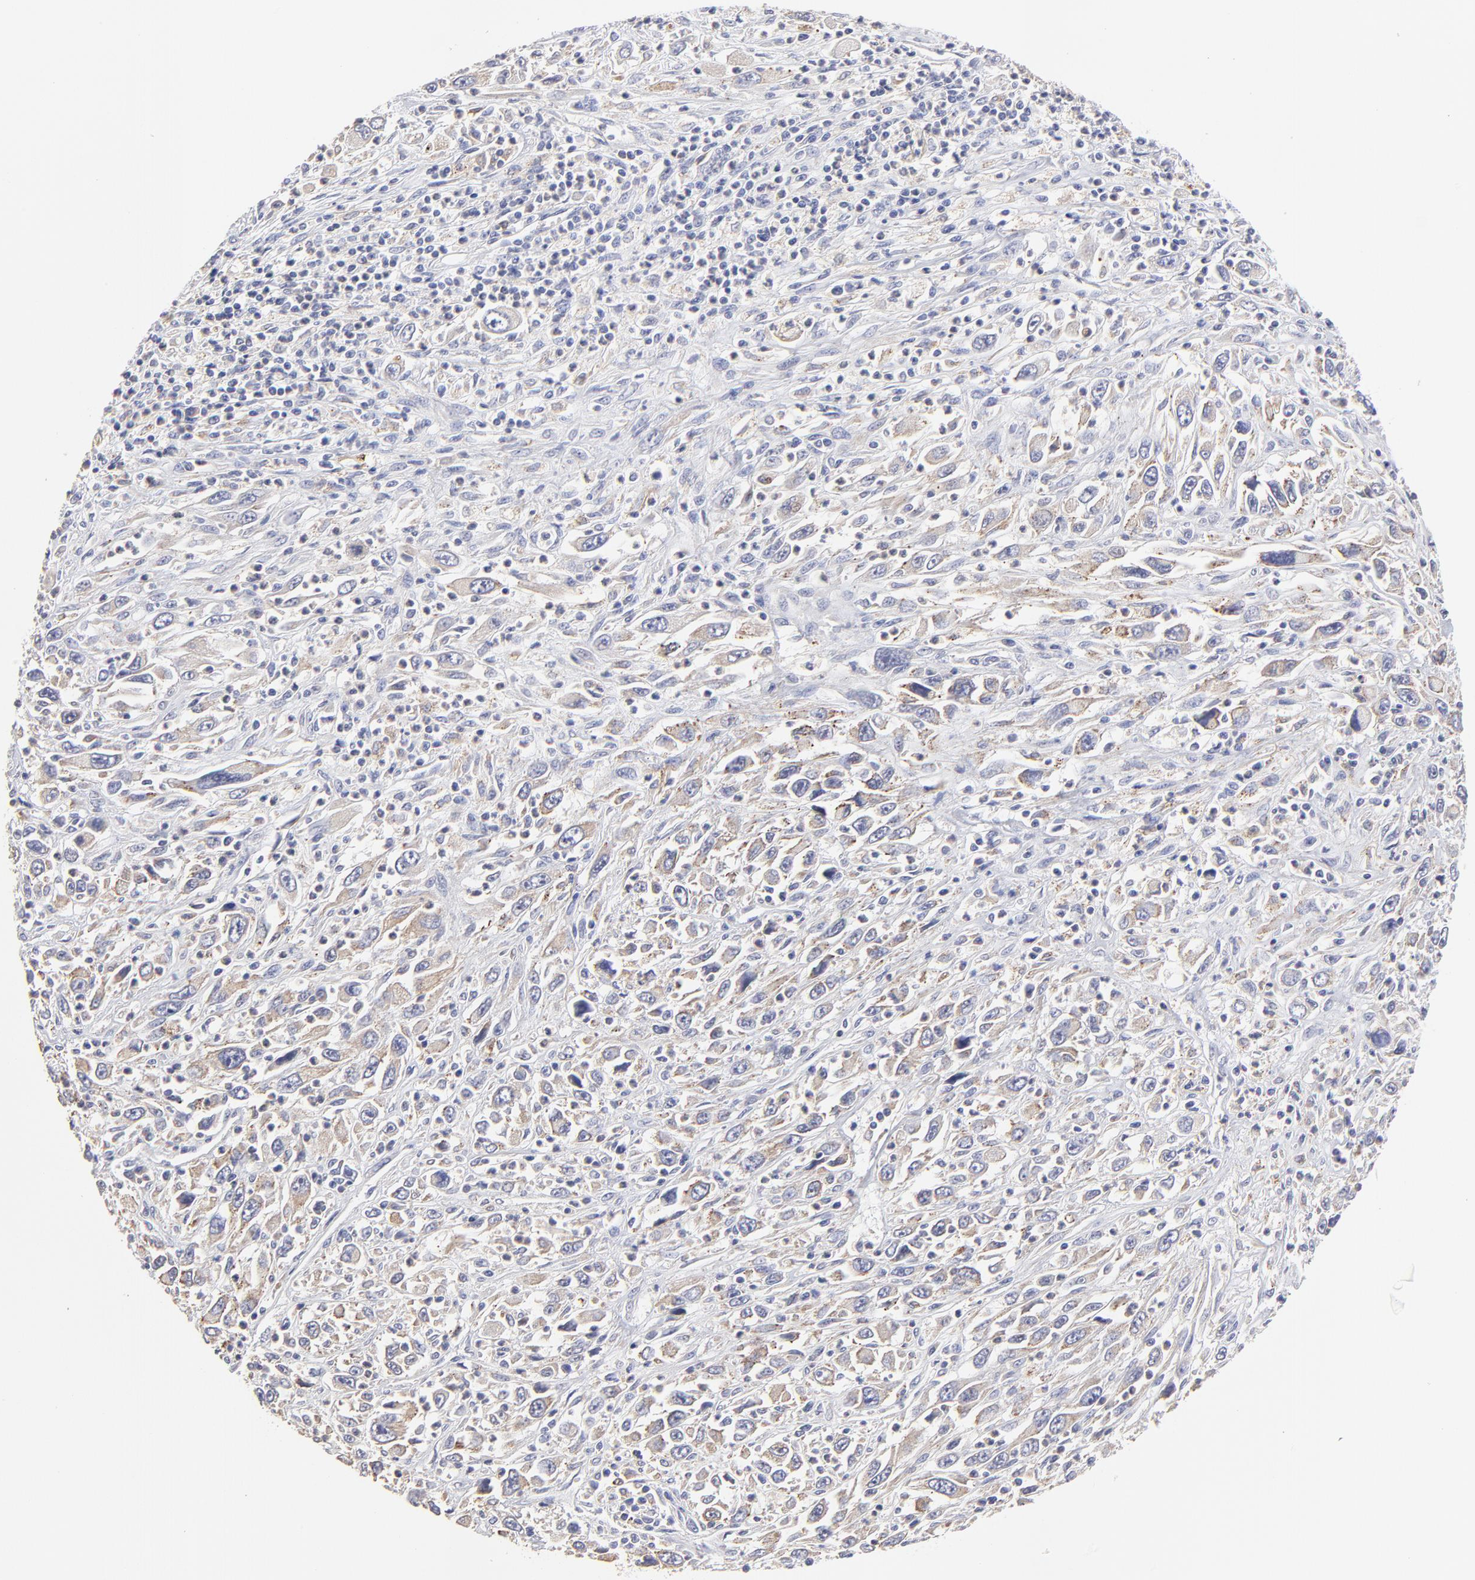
{"staining": {"intensity": "weak", "quantity": "25%-75%", "location": "cytoplasmic/membranous"}, "tissue": "melanoma", "cell_type": "Tumor cells", "image_type": "cancer", "snomed": [{"axis": "morphology", "description": "Malignant melanoma, Metastatic site"}, {"axis": "topography", "description": "Skin"}], "caption": "Immunohistochemical staining of melanoma reveals low levels of weak cytoplasmic/membranous expression in approximately 25%-75% of tumor cells.", "gene": "GCSAM", "patient": {"sex": "female", "age": 56}}